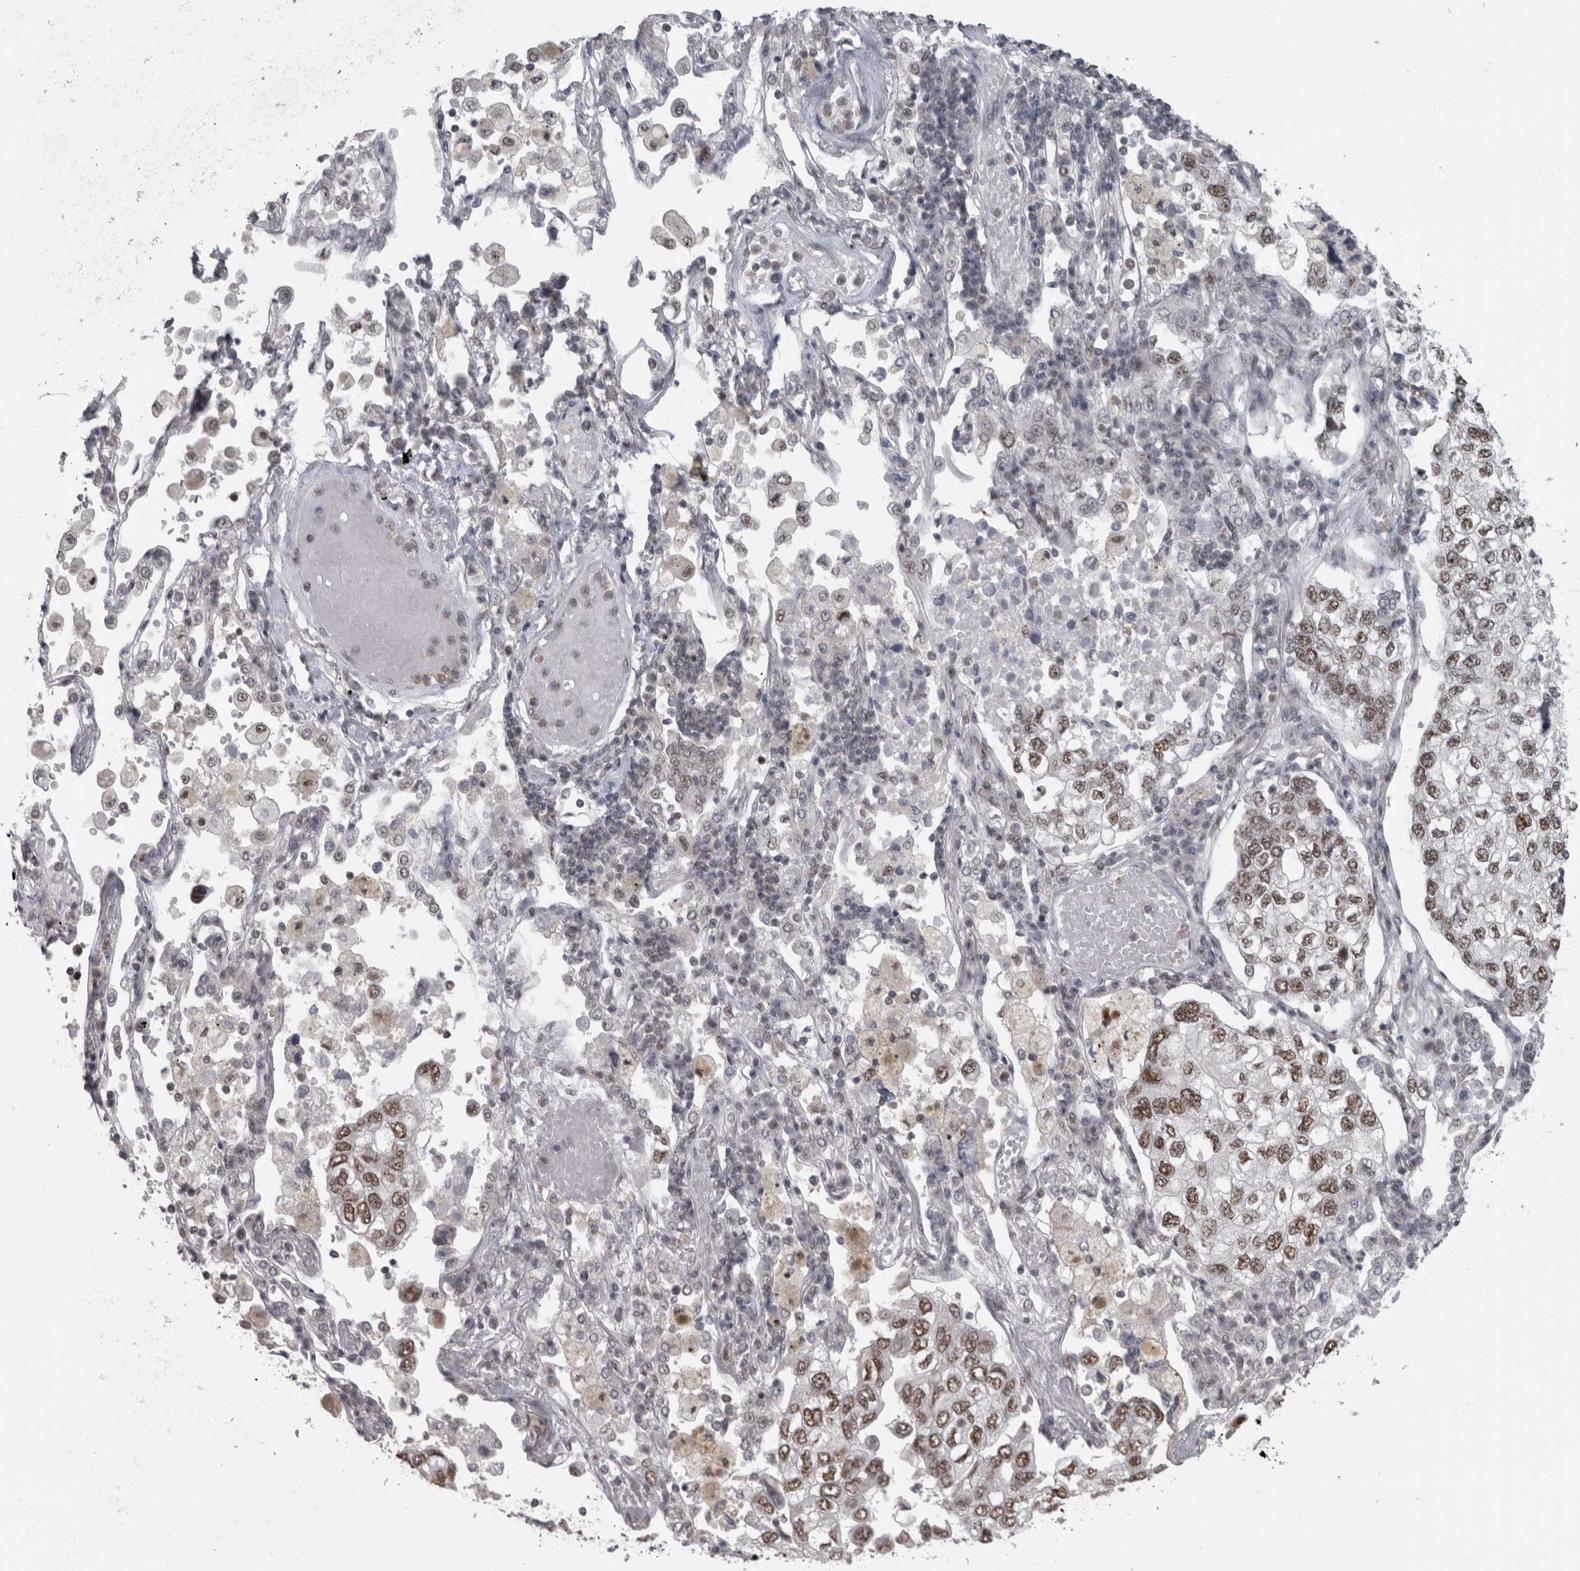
{"staining": {"intensity": "moderate", "quantity": ">75%", "location": "nuclear"}, "tissue": "lung cancer", "cell_type": "Tumor cells", "image_type": "cancer", "snomed": [{"axis": "morphology", "description": "Adenocarcinoma, NOS"}, {"axis": "topography", "description": "Lung"}], "caption": "Approximately >75% of tumor cells in lung cancer (adenocarcinoma) demonstrate moderate nuclear protein expression as visualized by brown immunohistochemical staining.", "gene": "MICU3", "patient": {"sex": "male", "age": 63}}